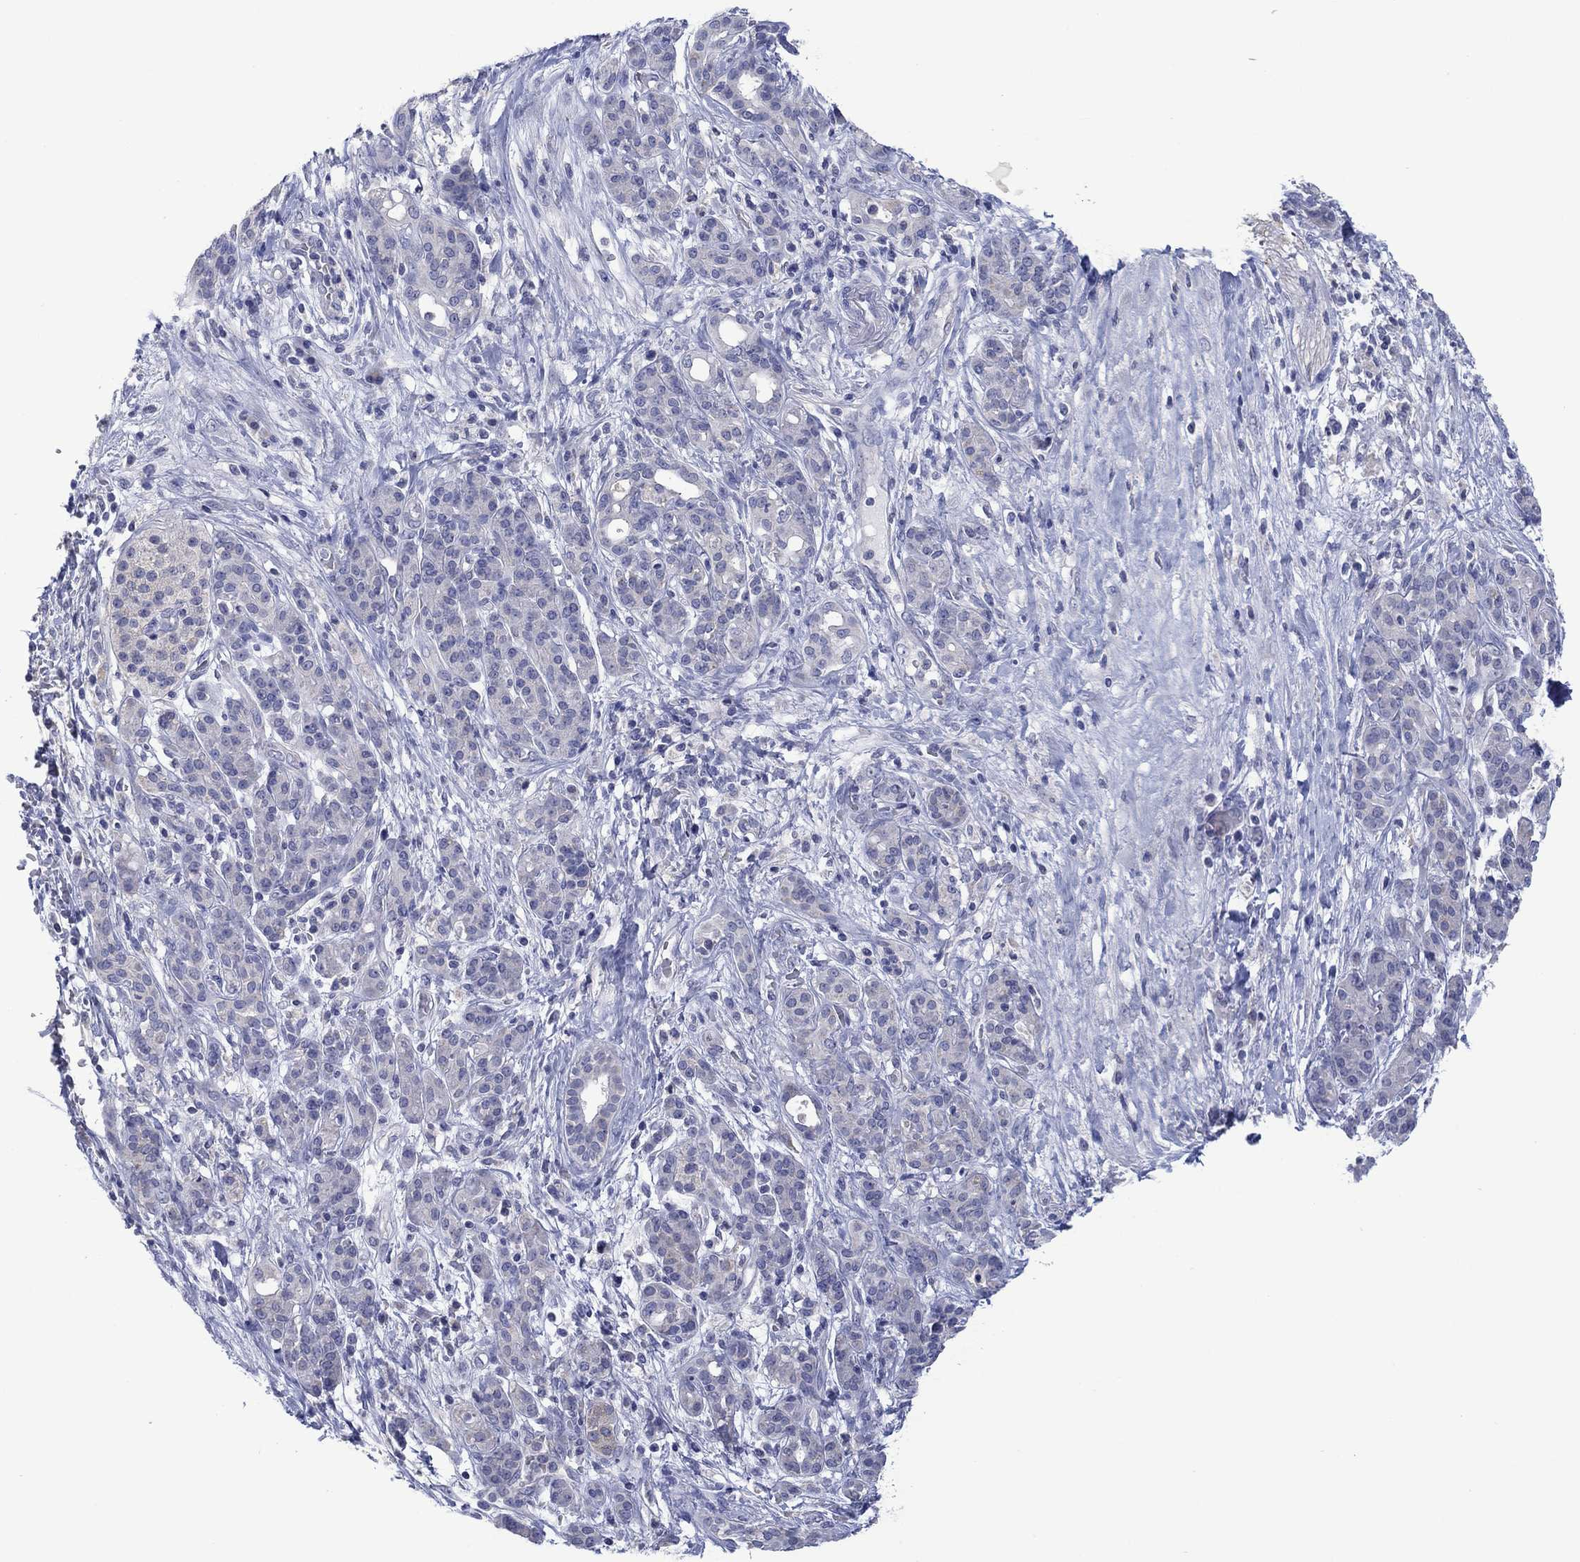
{"staining": {"intensity": "negative", "quantity": "none", "location": "none"}, "tissue": "pancreatic cancer", "cell_type": "Tumor cells", "image_type": "cancer", "snomed": [{"axis": "morphology", "description": "Adenocarcinoma, NOS"}, {"axis": "topography", "description": "Pancreas"}], "caption": "Immunohistochemistry histopathology image of pancreatic adenocarcinoma stained for a protein (brown), which demonstrates no expression in tumor cells.", "gene": "FER1L6", "patient": {"sex": "male", "age": 44}}